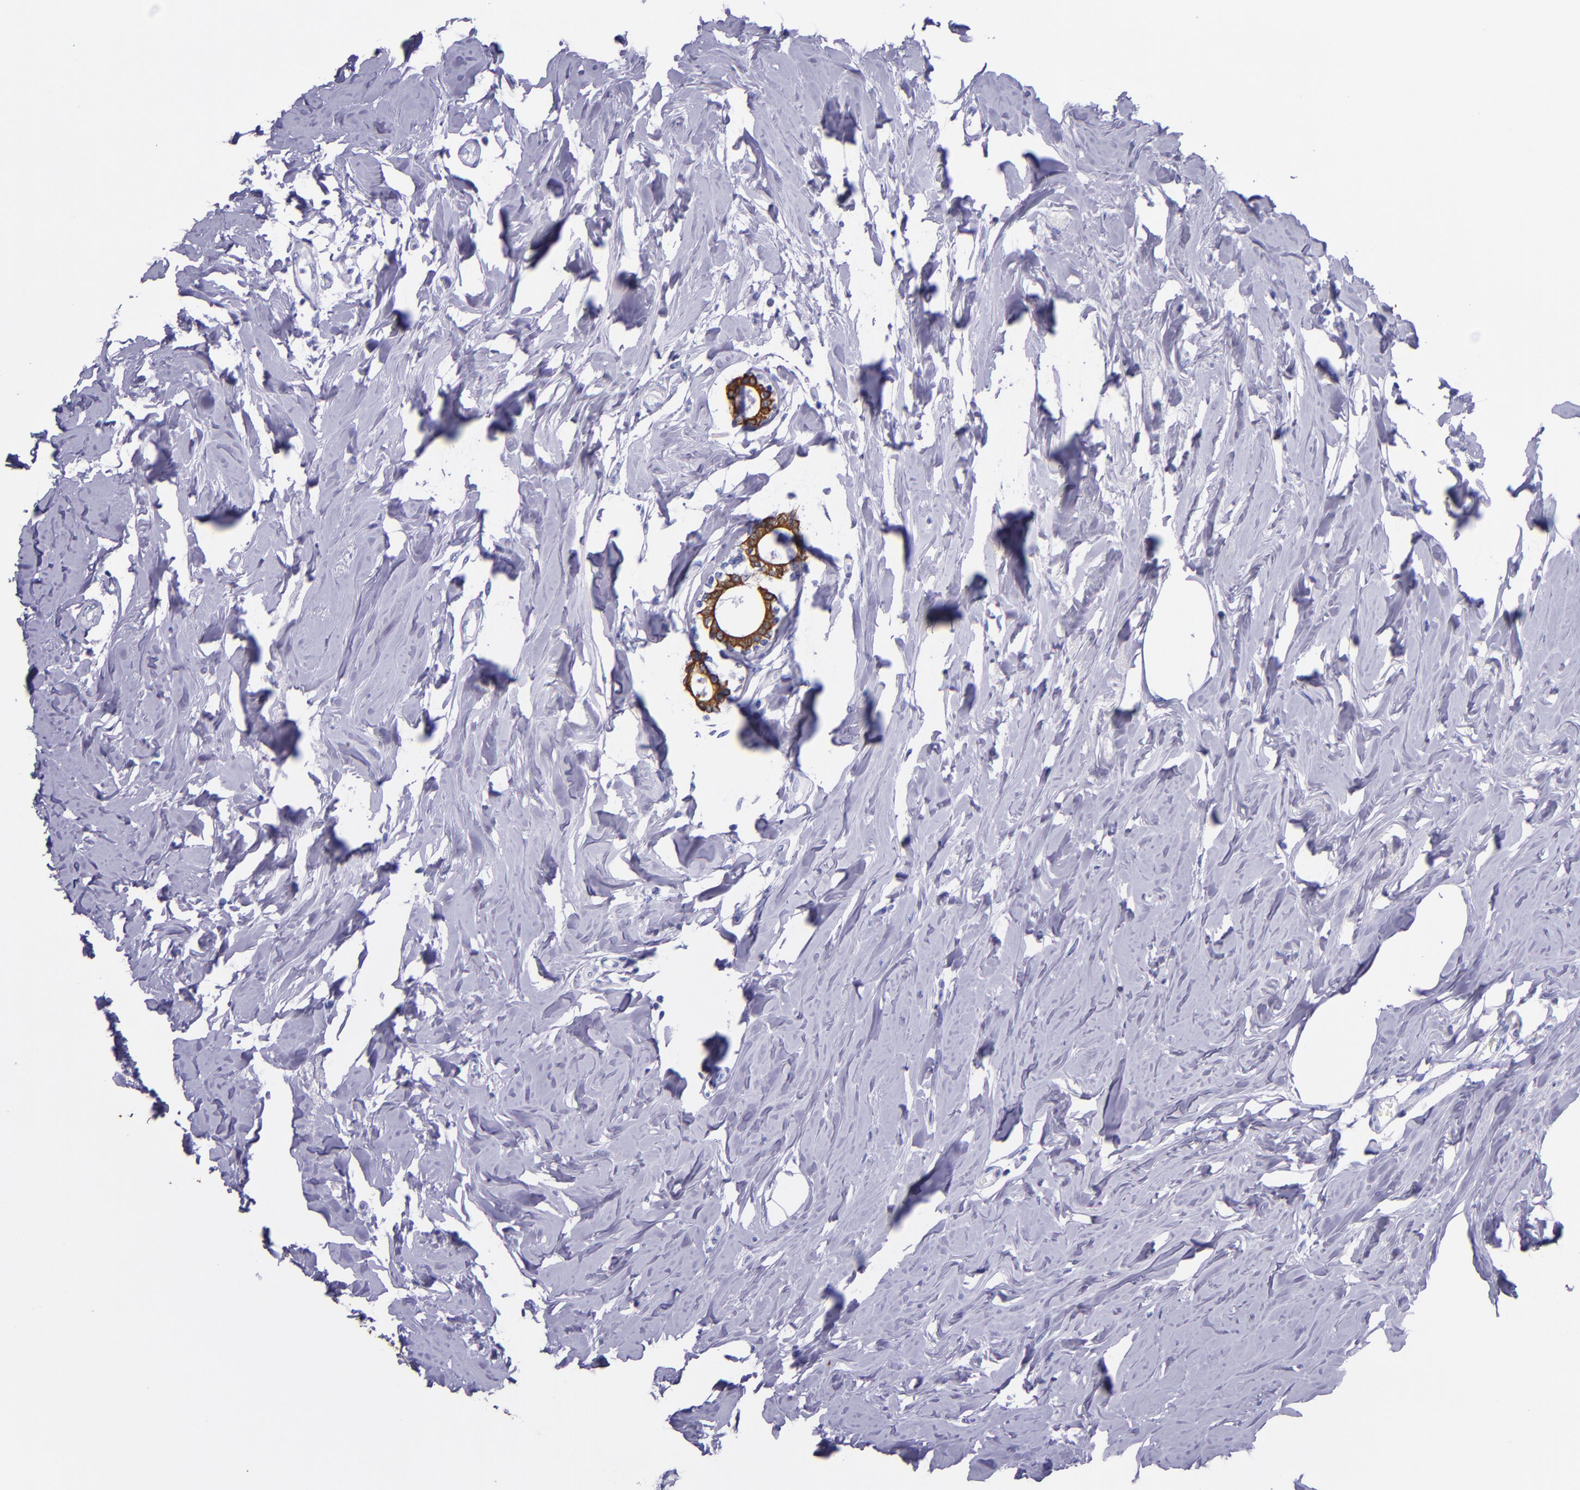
{"staining": {"intensity": "moderate", "quantity": ">75%", "location": "cytoplasmic/membranous"}, "tissue": "breast cancer", "cell_type": "Tumor cells", "image_type": "cancer", "snomed": [{"axis": "morphology", "description": "Lobular carcinoma"}, {"axis": "topography", "description": "Breast"}], "caption": "Tumor cells demonstrate moderate cytoplasmic/membranous expression in about >75% of cells in breast cancer.", "gene": "KRT4", "patient": {"sex": "female", "age": 51}}